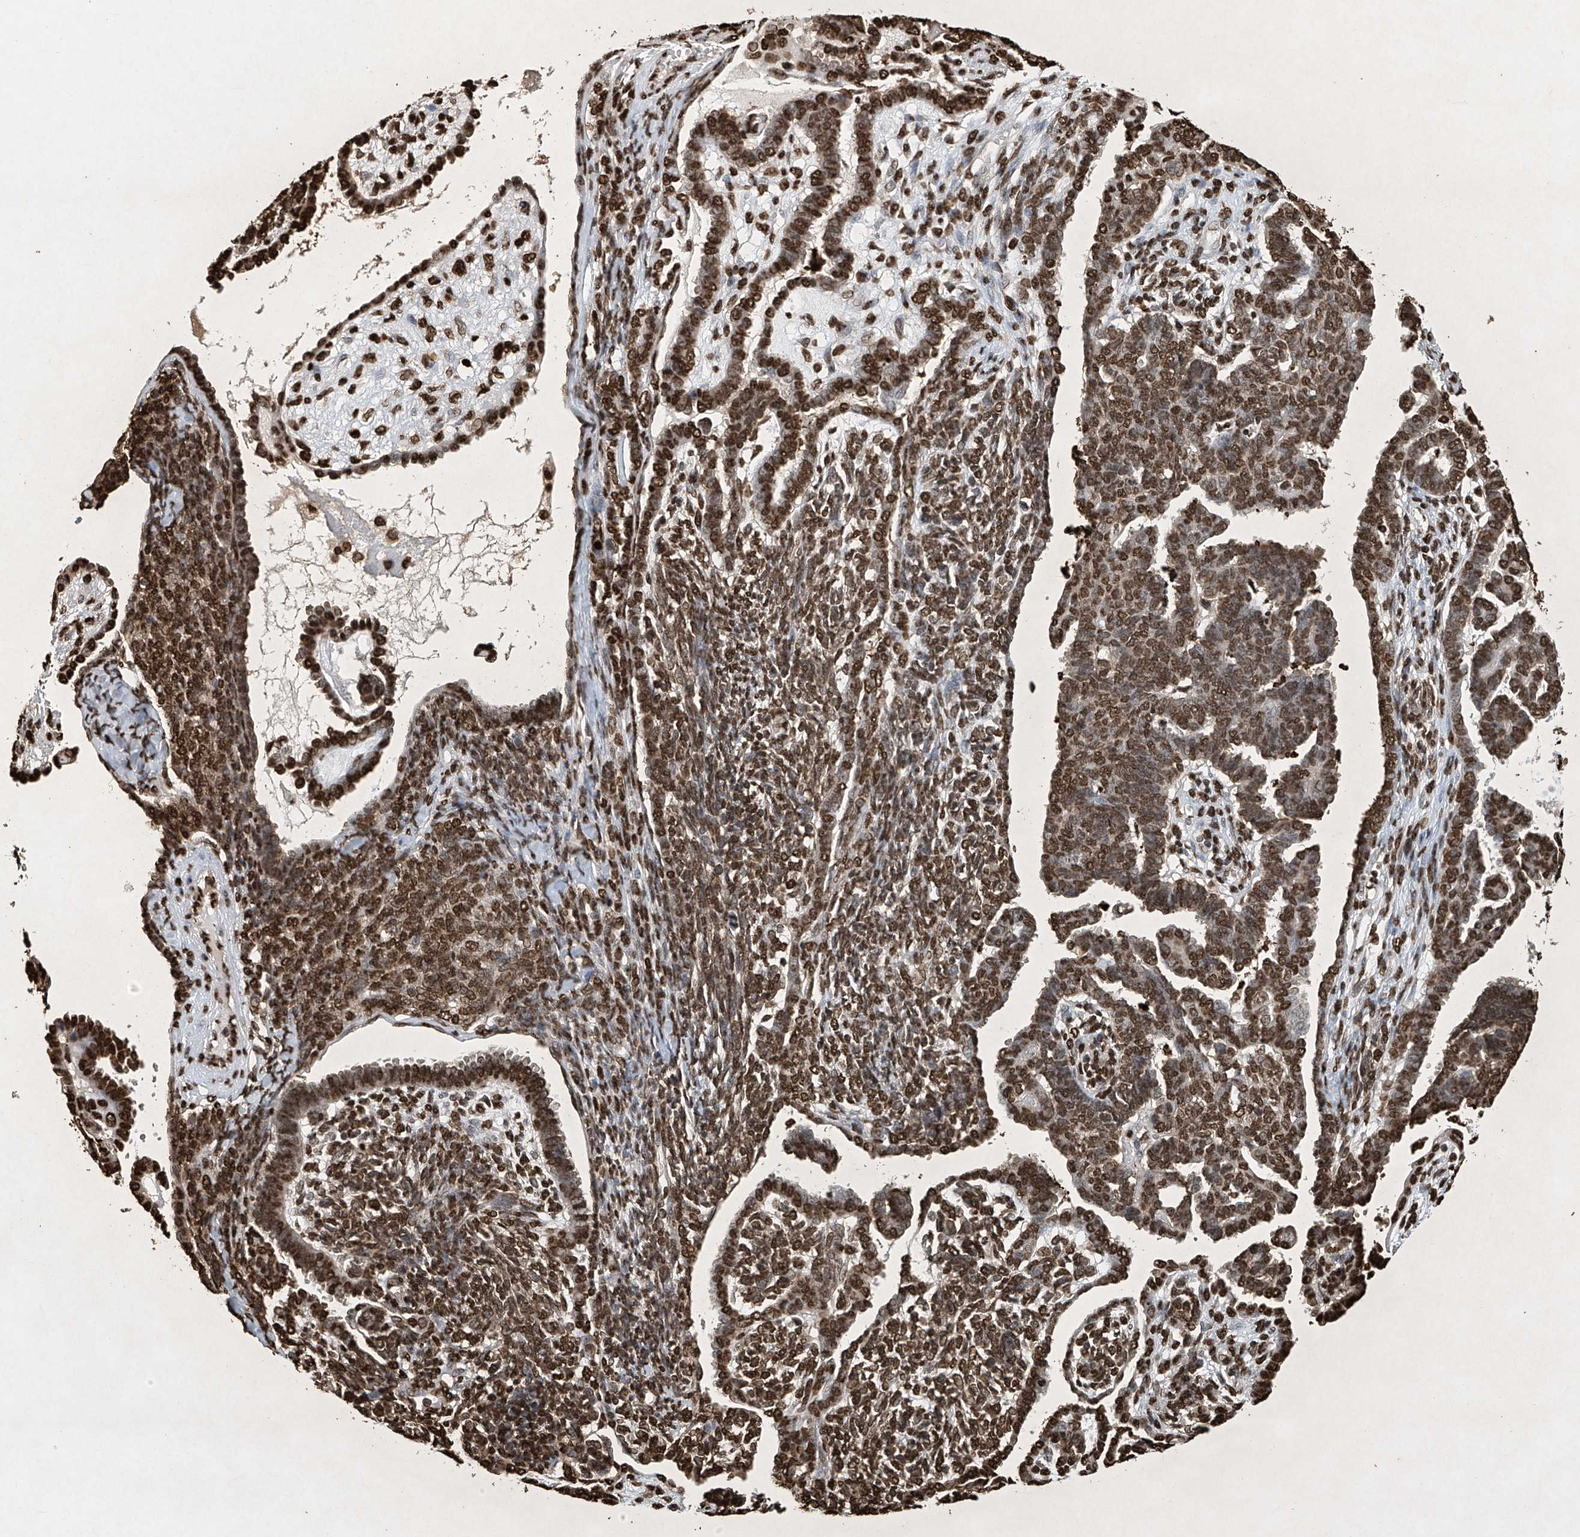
{"staining": {"intensity": "strong", "quantity": ">75%", "location": "nuclear"}, "tissue": "endometrial cancer", "cell_type": "Tumor cells", "image_type": "cancer", "snomed": [{"axis": "morphology", "description": "Neoplasm, malignant, NOS"}, {"axis": "topography", "description": "Endometrium"}], "caption": "Immunohistochemical staining of endometrial cancer reveals strong nuclear protein expression in approximately >75% of tumor cells.", "gene": "H3-3A", "patient": {"sex": "female", "age": 74}}